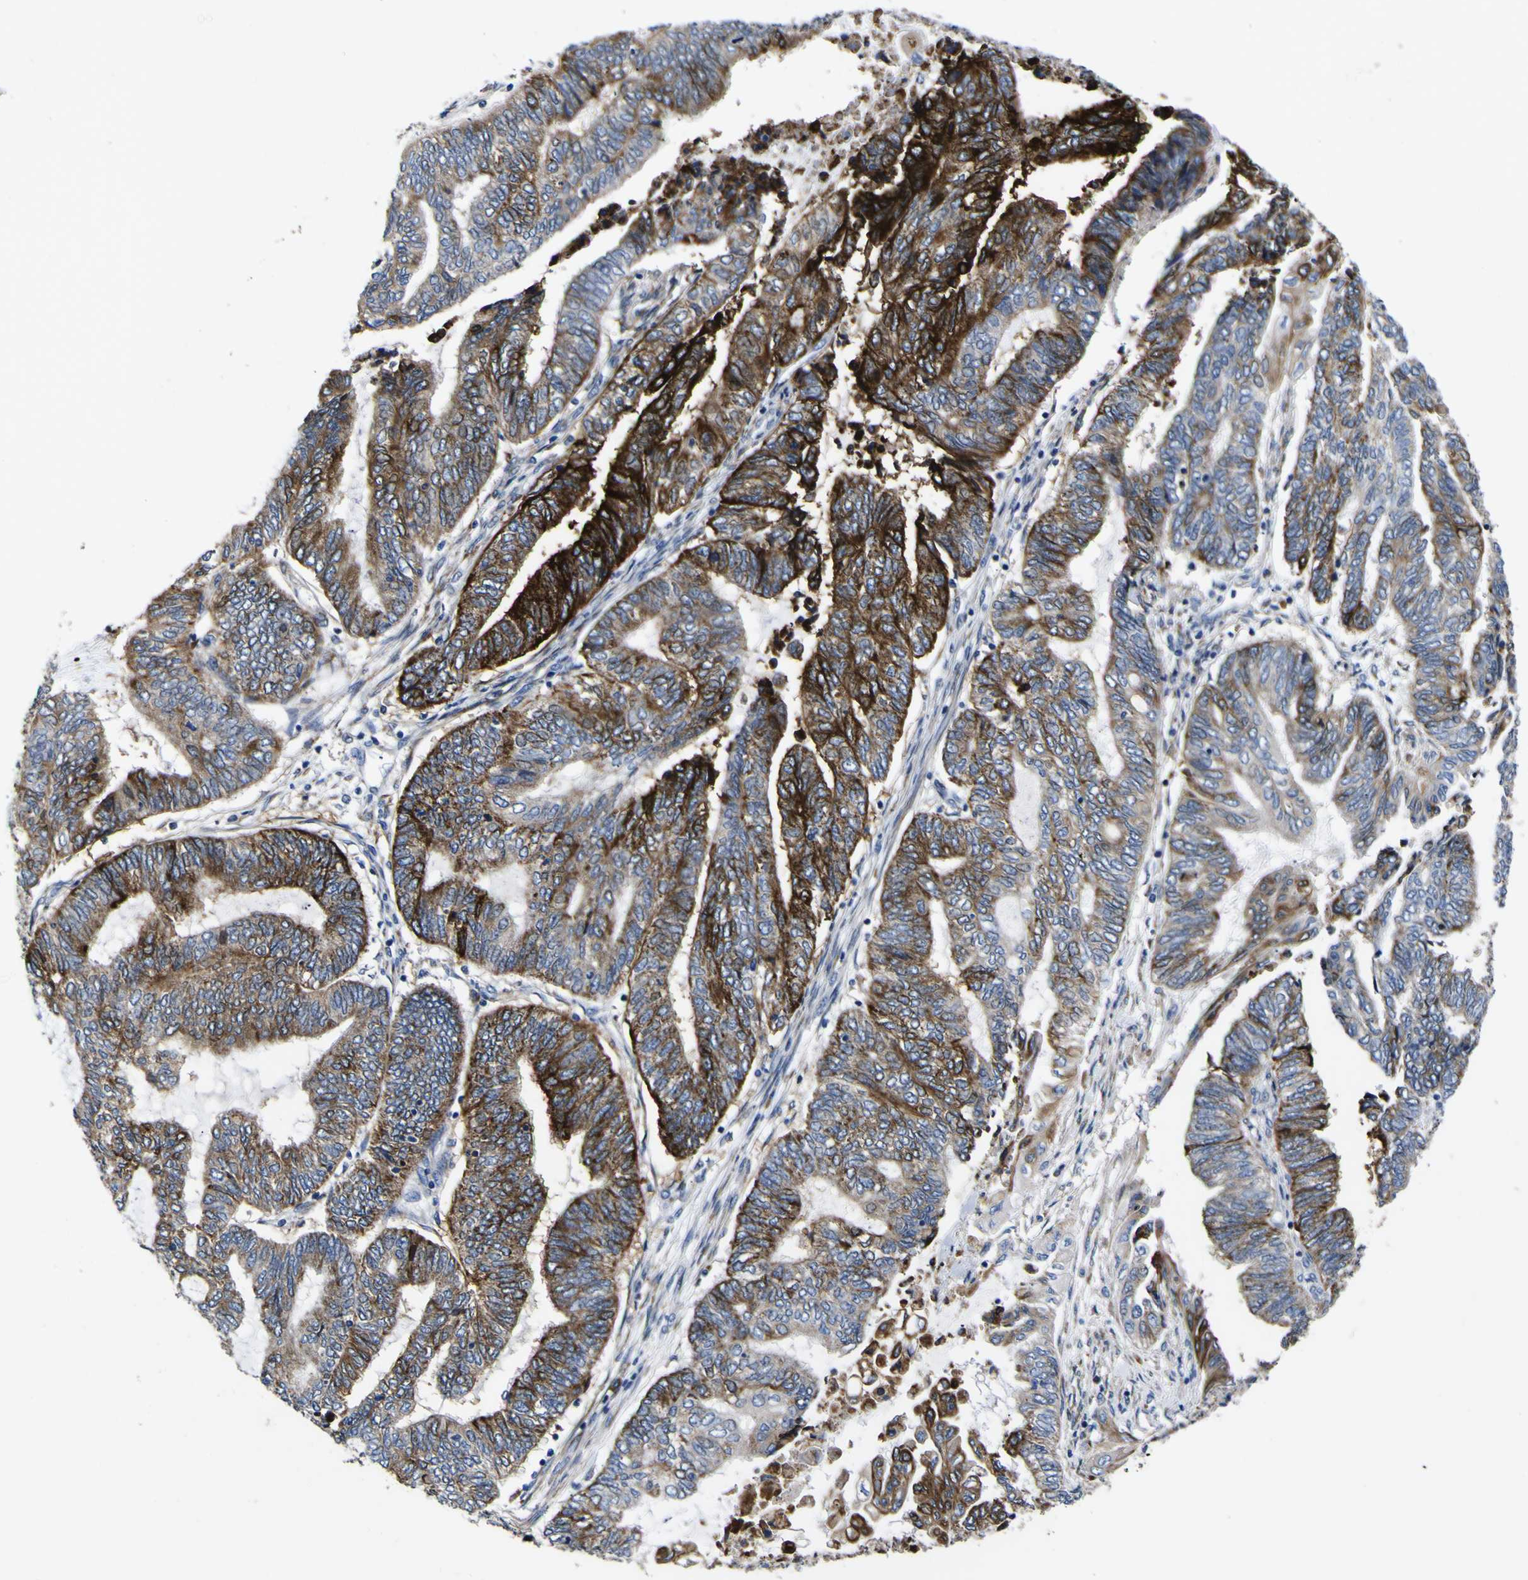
{"staining": {"intensity": "strong", "quantity": "25%-75%", "location": "cytoplasmic/membranous"}, "tissue": "endometrial cancer", "cell_type": "Tumor cells", "image_type": "cancer", "snomed": [{"axis": "morphology", "description": "Adenocarcinoma, NOS"}, {"axis": "topography", "description": "Uterus"}, {"axis": "topography", "description": "Endometrium"}], "caption": "IHC image of neoplastic tissue: adenocarcinoma (endometrial) stained using immunohistochemistry displays high levels of strong protein expression localized specifically in the cytoplasmic/membranous of tumor cells, appearing as a cytoplasmic/membranous brown color.", "gene": "SCD", "patient": {"sex": "female", "age": 70}}